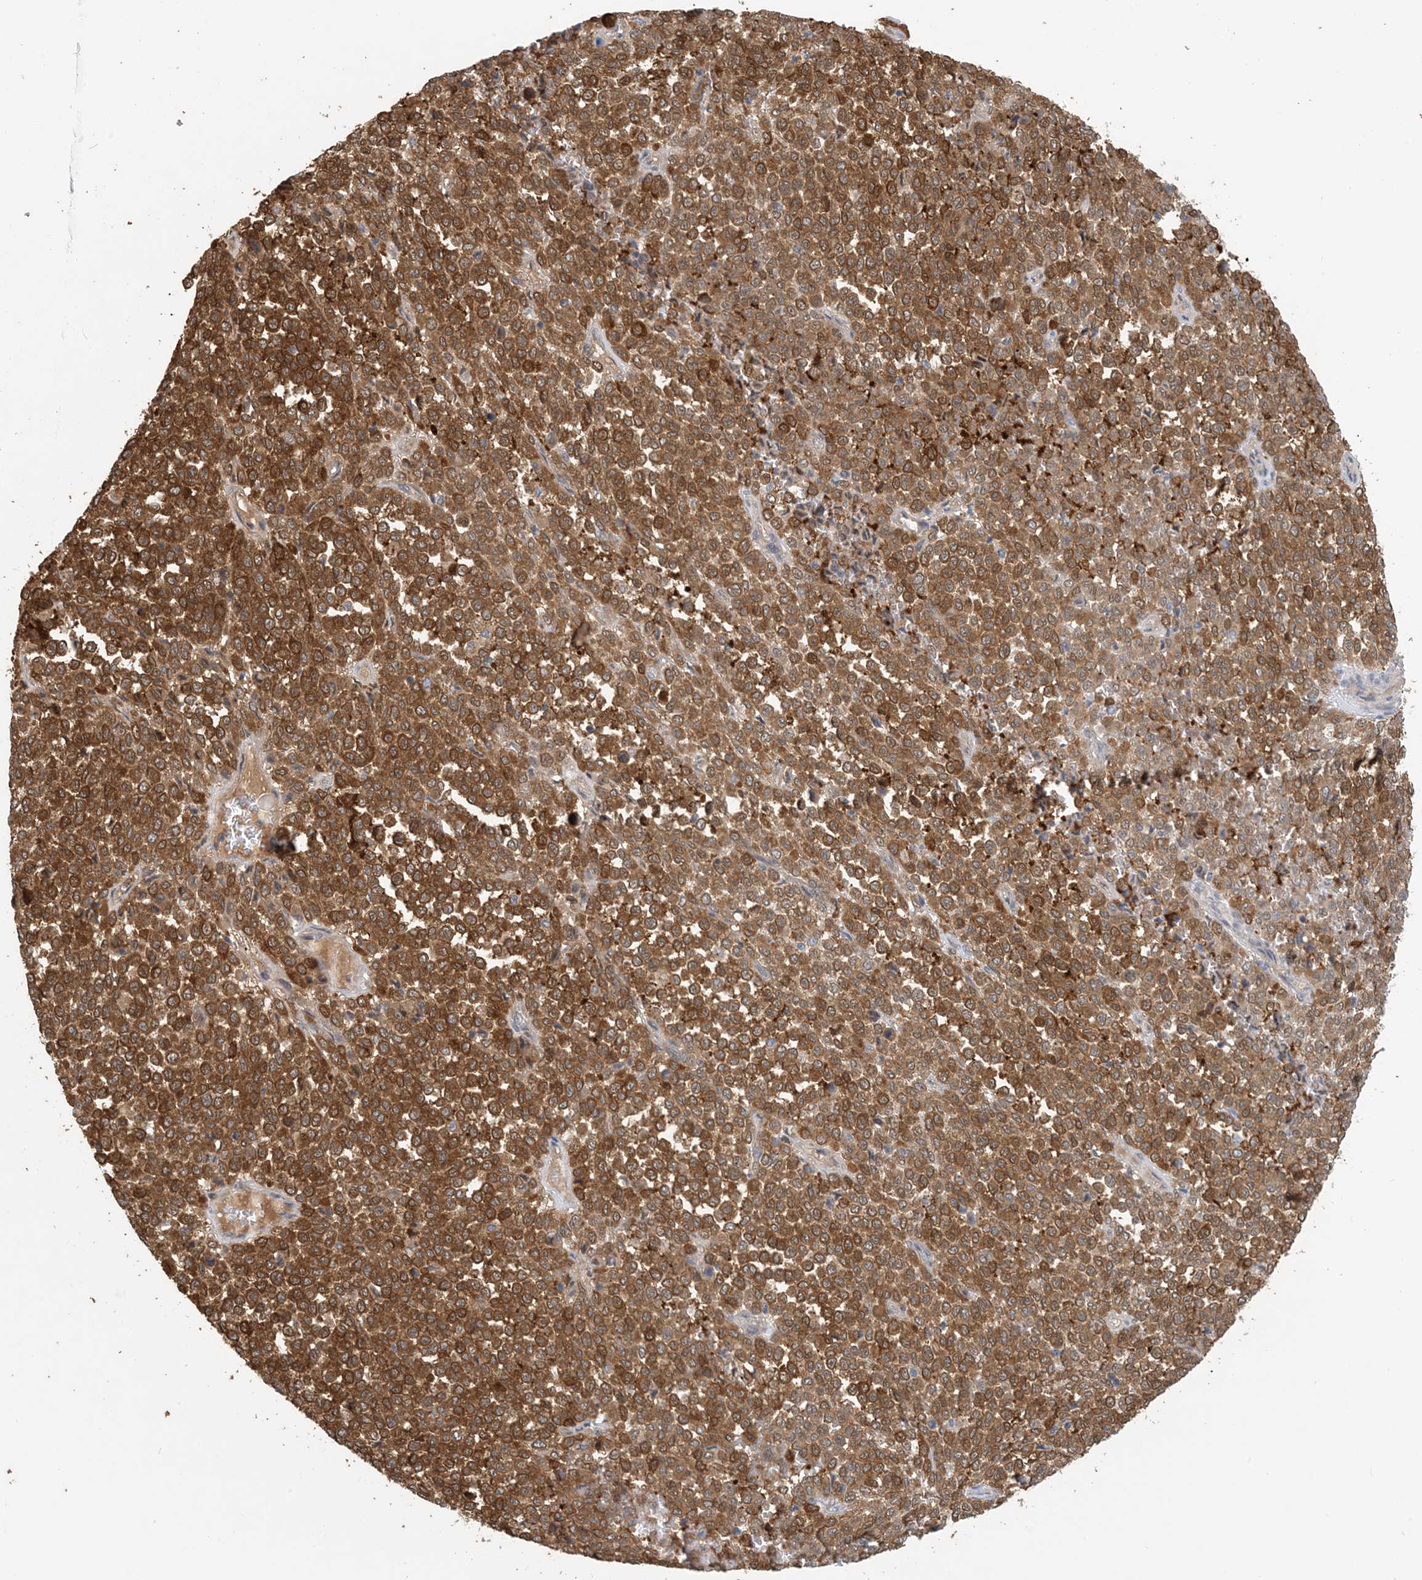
{"staining": {"intensity": "strong", "quantity": ">75%", "location": "cytoplasmic/membranous"}, "tissue": "melanoma", "cell_type": "Tumor cells", "image_type": "cancer", "snomed": [{"axis": "morphology", "description": "Malignant melanoma, Metastatic site"}, {"axis": "topography", "description": "Pancreas"}], "caption": "Approximately >75% of tumor cells in human malignant melanoma (metastatic site) show strong cytoplasmic/membranous protein positivity as visualized by brown immunohistochemical staining.", "gene": "ZC3H12A", "patient": {"sex": "female", "age": 30}}